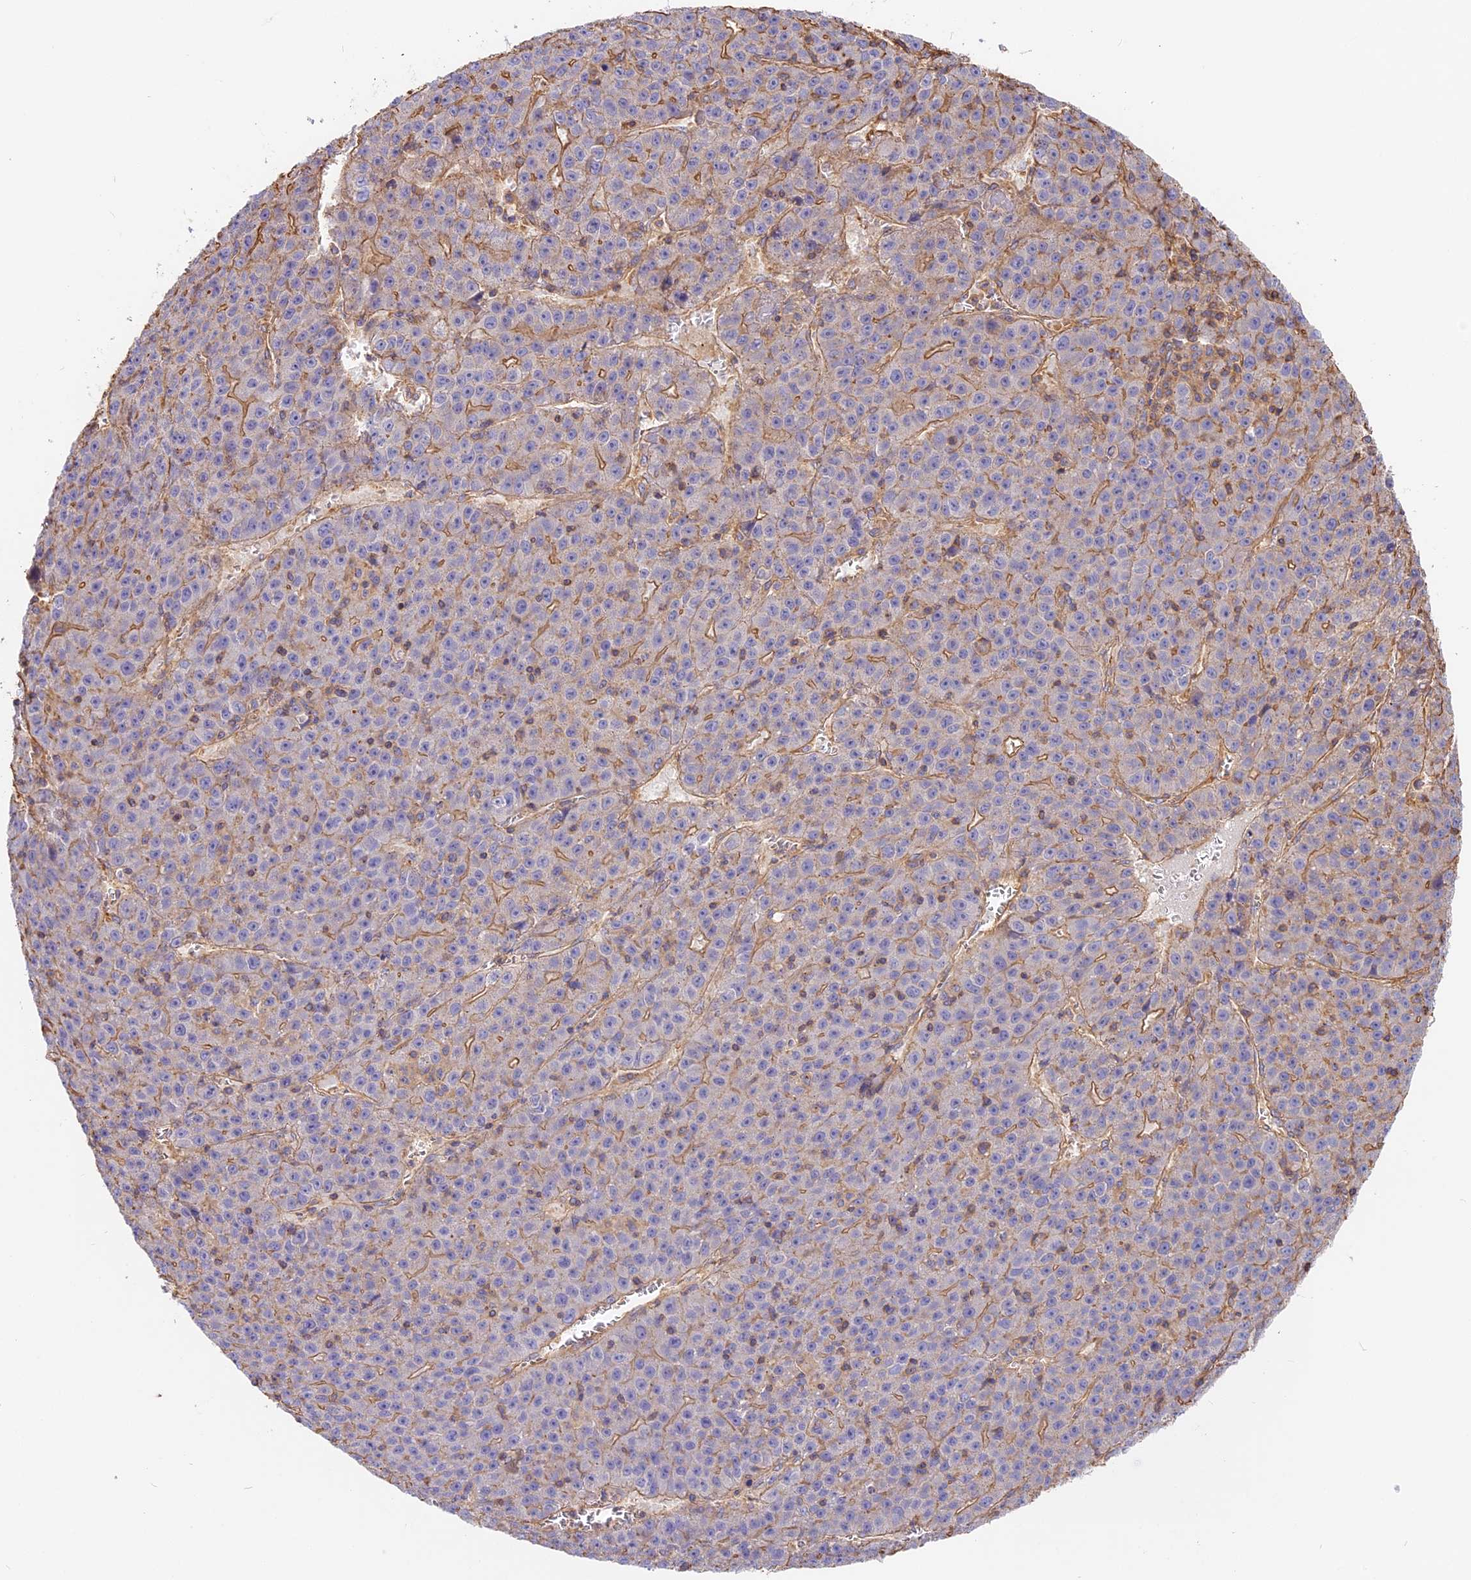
{"staining": {"intensity": "negative", "quantity": "none", "location": "none"}, "tissue": "liver cancer", "cell_type": "Tumor cells", "image_type": "cancer", "snomed": [{"axis": "morphology", "description": "Carcinoma, Hepatocellular, NOS"}, {"axis": "topography", "description": "Liver"}], "caption": "Protein analysis of liver cancer (hepatocellular carcinoma) shows no significant expression in tumor cells. (Brightfield microscopy of DAB (3,3'-diaminobenzidine) immunohistochemistry (IHC) at high magnification).", "gene": "VPS18", "patient": {"sex": "female", "age": 53}}